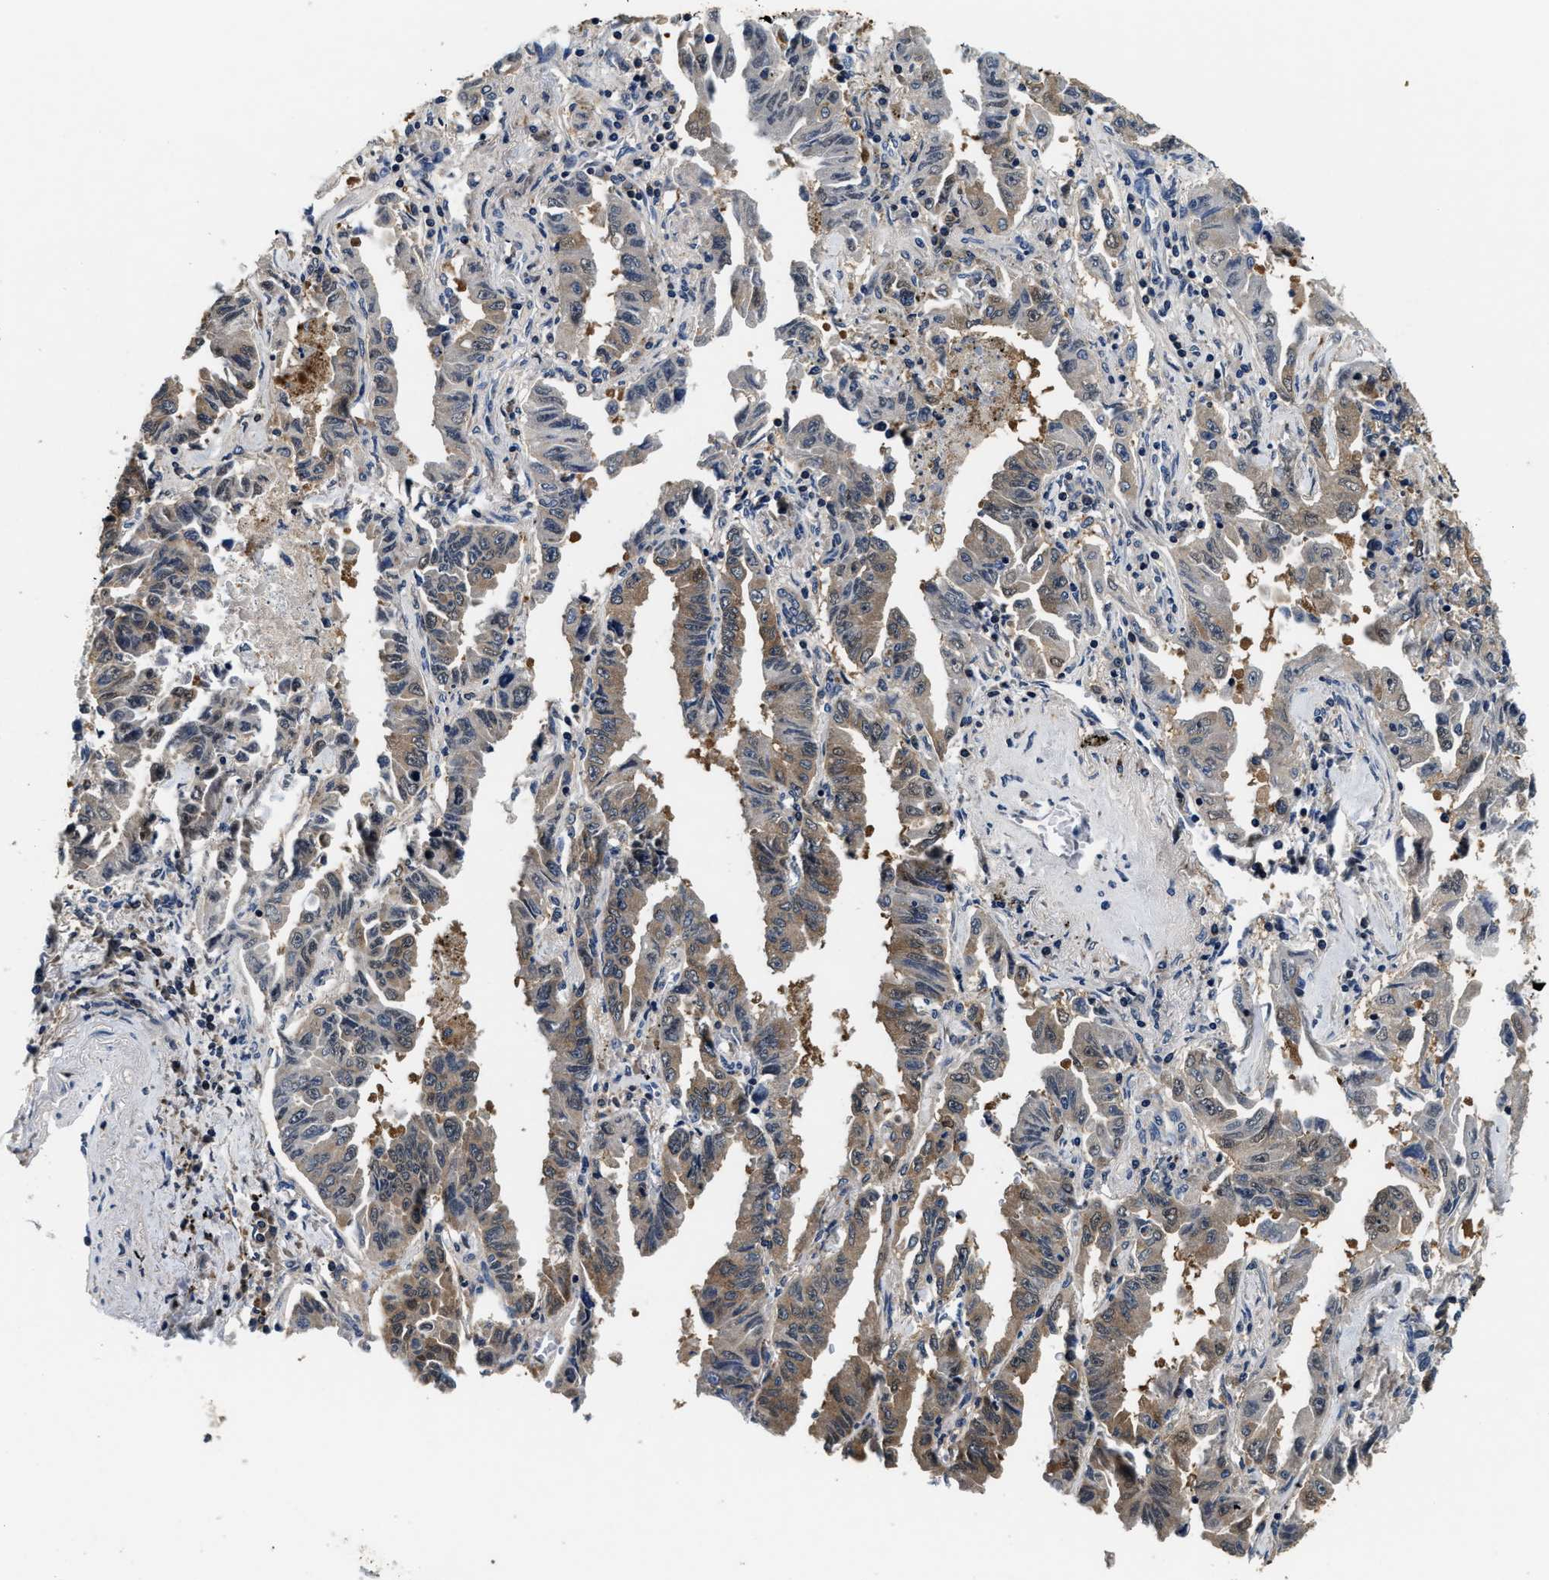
{"staining": {"intensity": "weak", "quantity": "25%-75%", "location": "cytoplasmic/membranous"}, "tissue": "lung cancer", "cell_type": "Tumor cells", "image_type": "cancer", "snomed": [{"axis": "morphology", "description": "Adenocarcinoma, NOS"}, {"axis": "topography", "description": "Lung"}], "caption": "Lung cancer (adenocarcinoma) tissue displays weak cytoplasmic/membranous positivity in approximately 25%-75% of tumor cells", "gene": "PHPT1", "patient": {"sex": "female", "age": 51}}